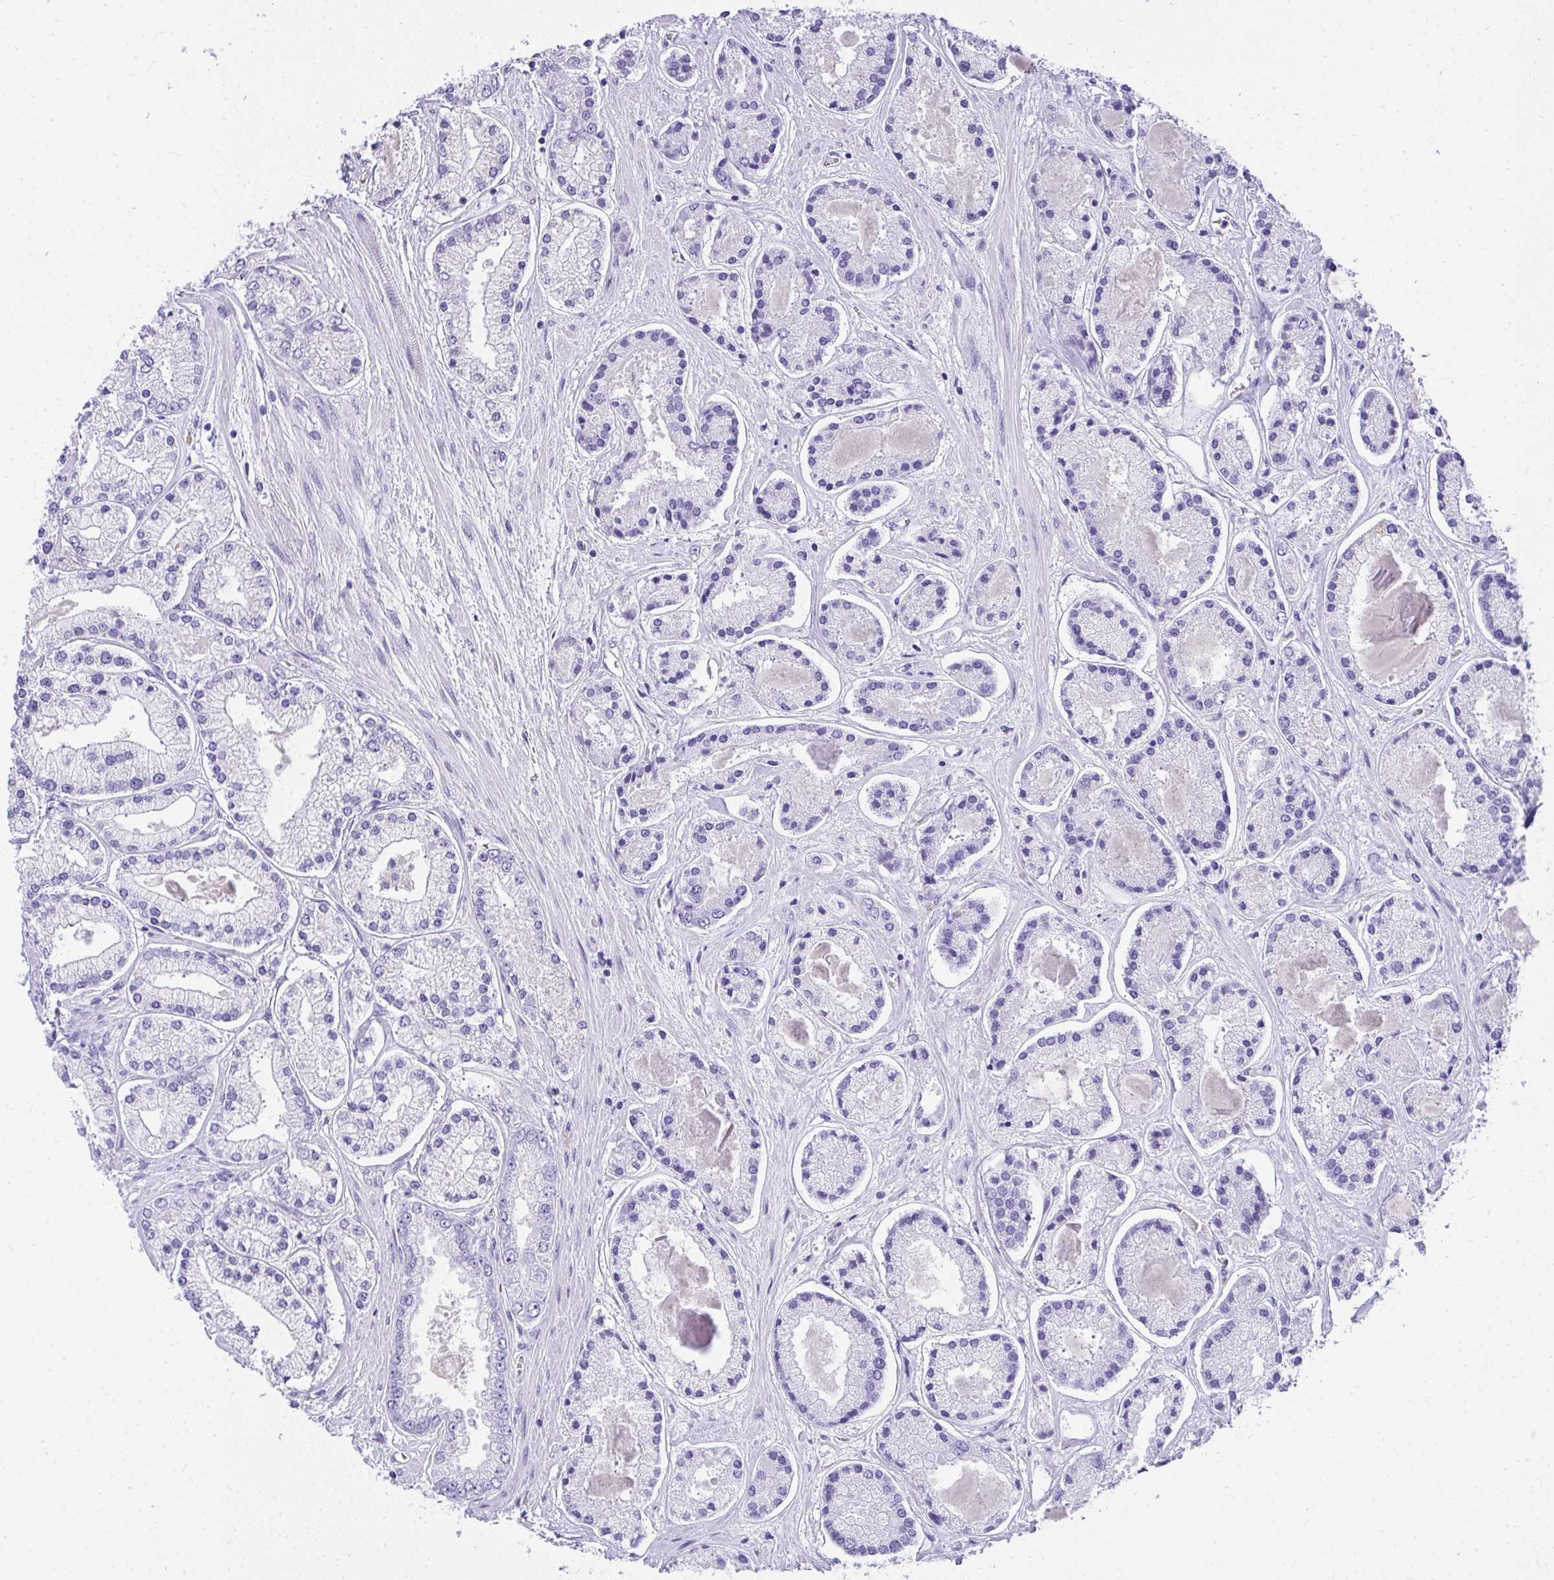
{"staining": {"intensity": "negative", "quantity": "none", "location": "none"}, "tissue": "prostate cancer", "cell_type": "Tumor cells", "image_type": "cancer", "snomed": [{"axis": "morphology", "description": "Adenocarcinoma, High grade"}, {"axis": "topography", "description": "Prostate"}], "caption": "Tumor cells show no significant protein staining in prostate cancer (high-grade adenocarcinoma).", "gene": "AVIL", "patient": {"sex": "male", "age": 67}}